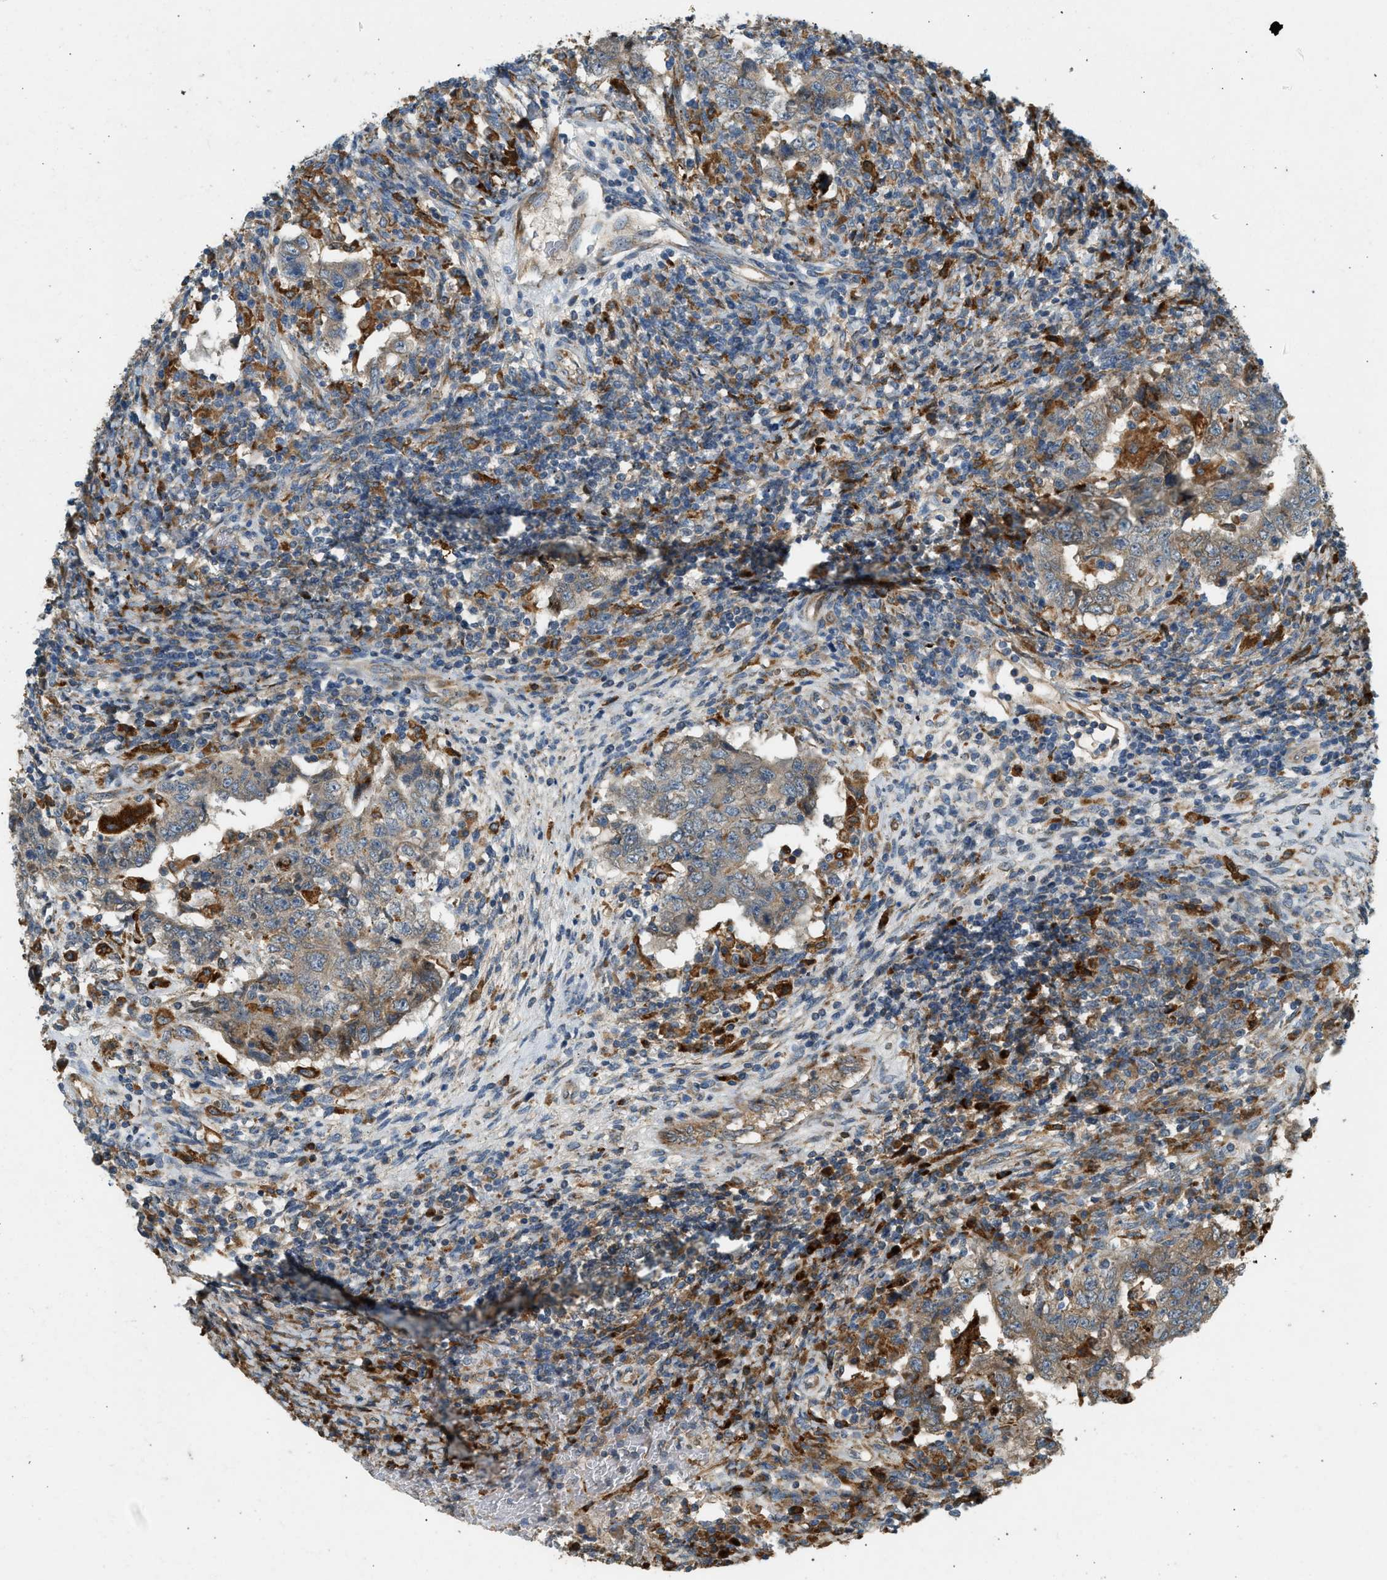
{"staining": {"intensity": "moderate", "quantity": ">75%", "location": "cytoplasmic/membranous"}, "tissue": "testis cancer", "cell_type": "Tumor cells", "image_type": "cancer", "snomed": [{"axis": "morphology", "description": "Carcinoma, Embryonal, NOS"}, {"axis": "topography", "description": "Testis"}], "caption": "An immunohistochemistry (IHC) image of neoplastic tissue is shown. Protein staining in brown highlights moderate cytoplasmic/membranous positivity in testis cancer within tumor cells. Using DAB (brown) and hematoxylin (blue) stains, captured at high magnification using brightfield microscopy.", "gene": "CTSB", "patient": {"sex": "male", "age": 26}}